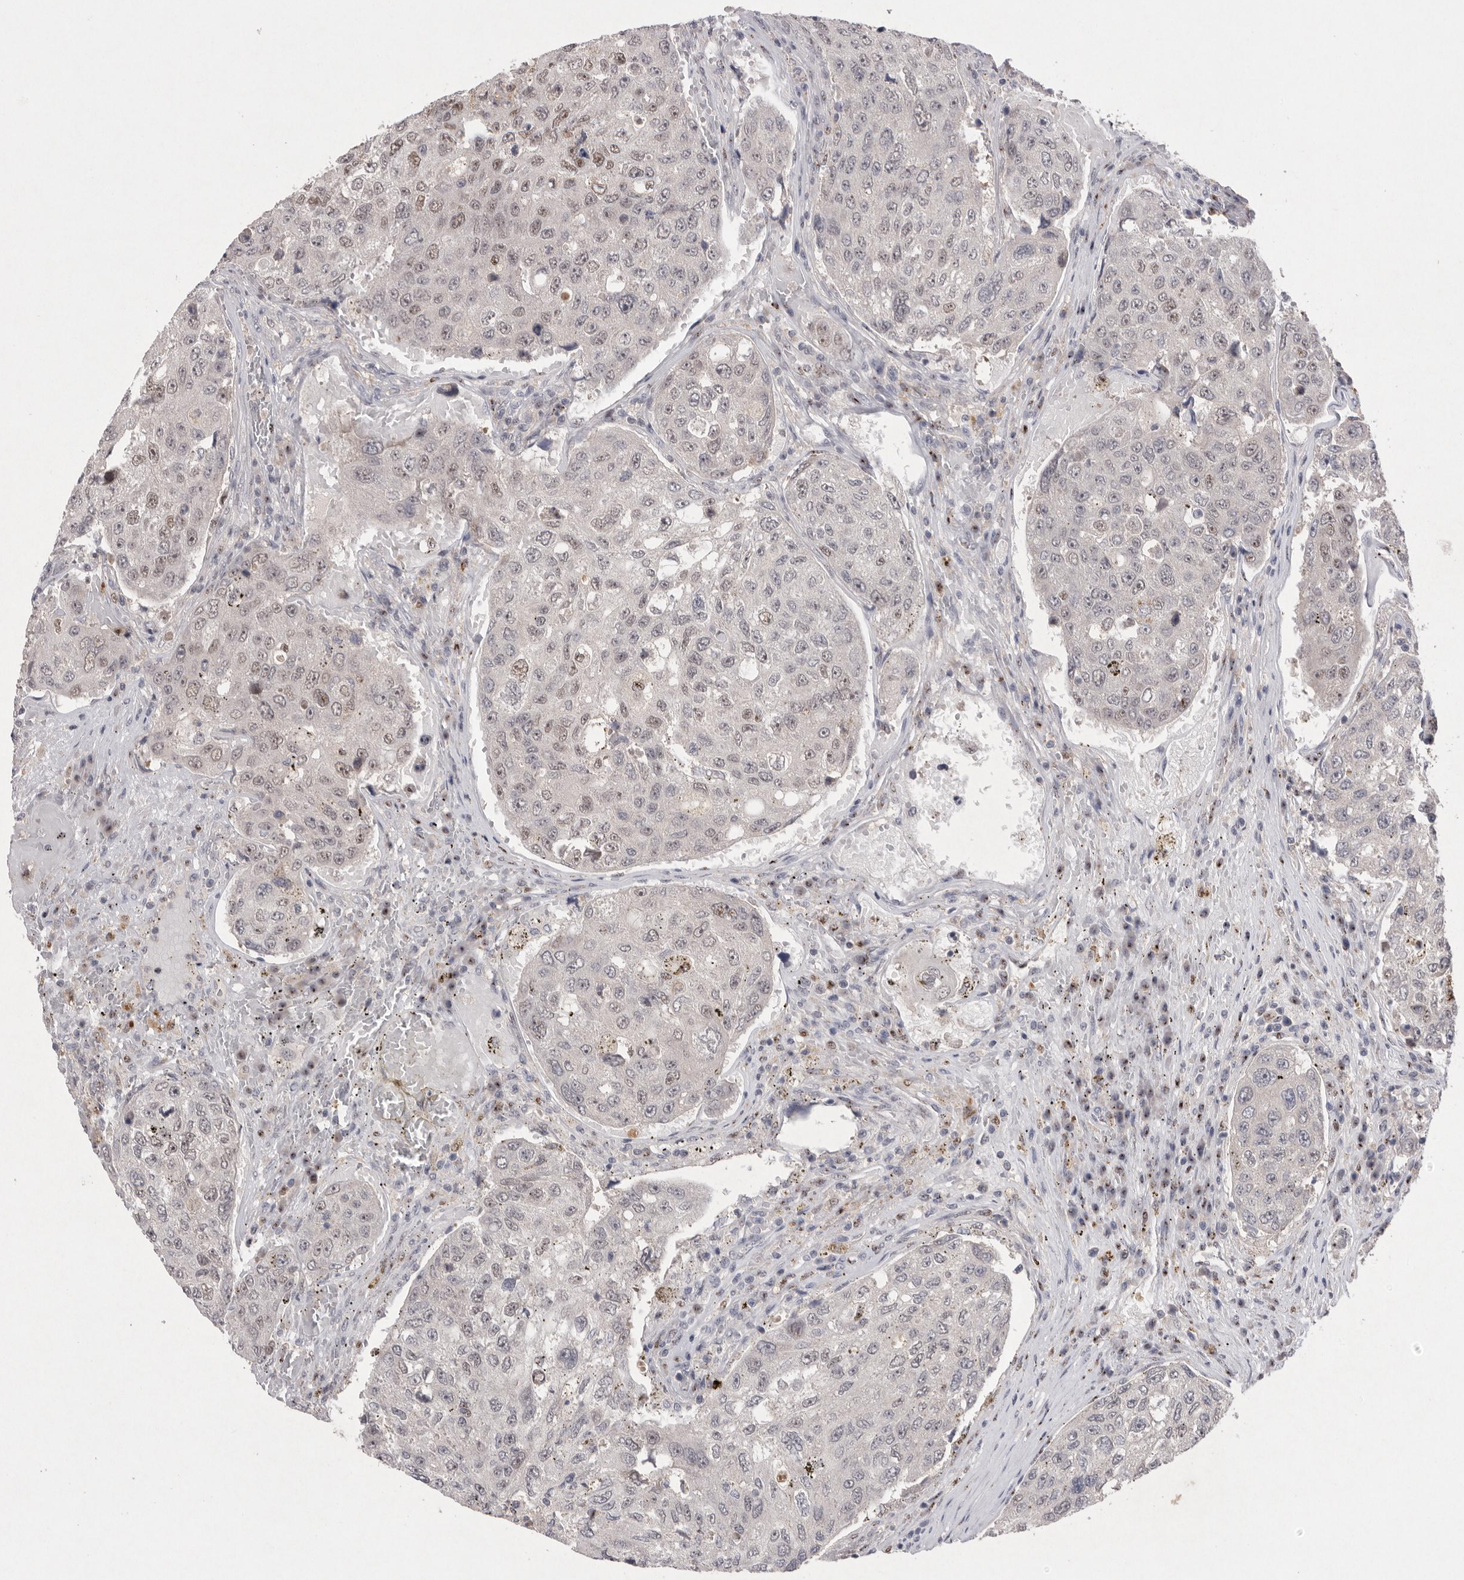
{"staining": {"intensity": "weak", "quantity": "25%-75%", "location": "nuclear"}, "tissue": "urothelial cancer", "cell_type": "Tumor cells", "image_type": "cancer", "snomed": [{"axis": "morphology", "description": "Urothelial carcinoma, High grade"}, {"axis": "topography", "description": "Lymph node"}, {"axis": "topography", "description": "Urinary bladder"}], "caption": "Weak nuclear staining for a protein is seen in about 25%-75% of tumor cells of urothelial cancer using immunohistochemistry (IHC).", "gene": "HUS1", "patient": {"sex": "male", "age": 51}}